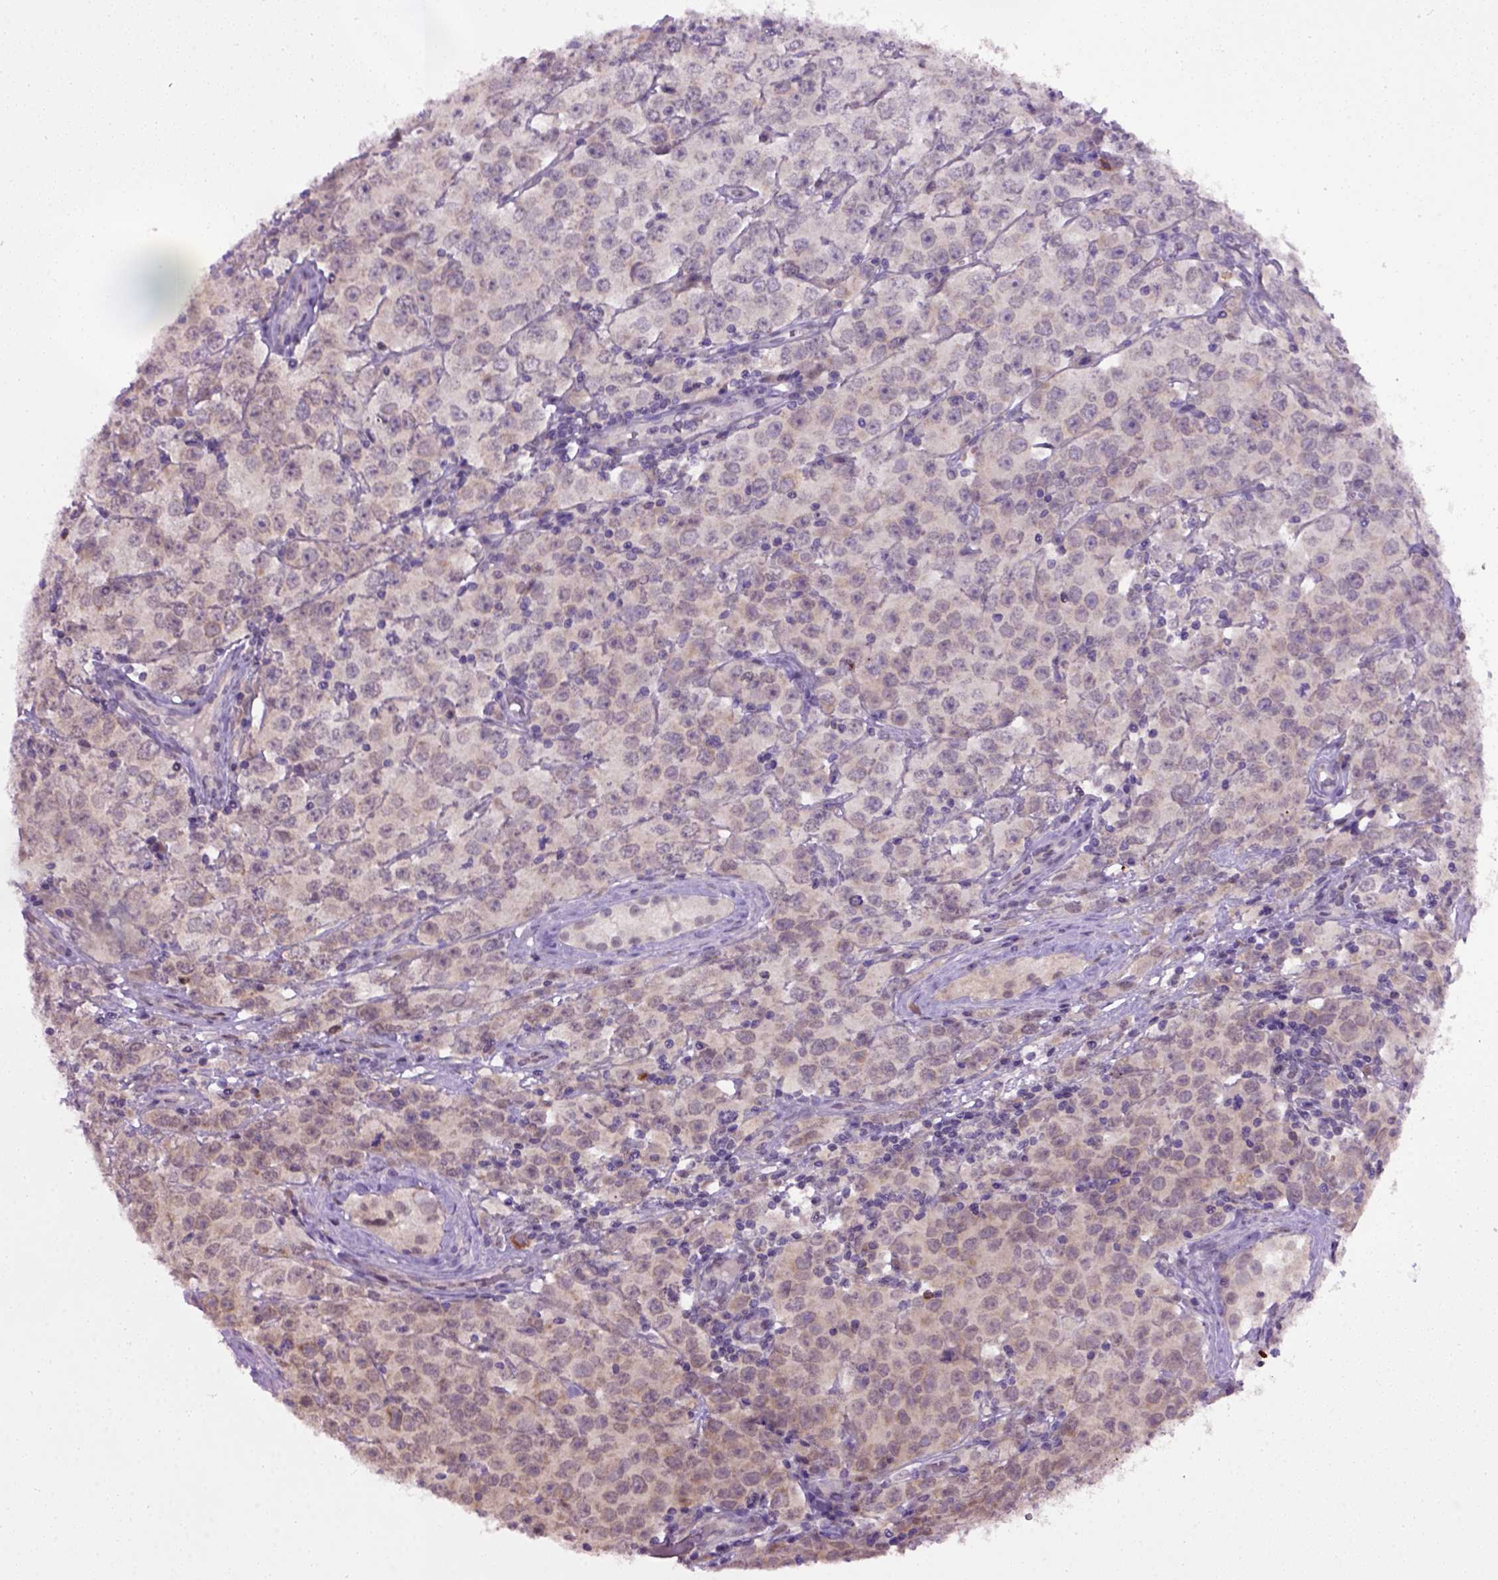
{"staining": {"intensity": "moderate", "quantity": "<25%", "location": "cytoplasmic/membranous"}, "tissue": "testis cancer", "cell_type": "Tumor cells", "image_type": "cancer", "snomed": [{"axis": "morphology", "description": "Seminoma, NOS"}, {"axis": "topography", "description": "Testis"}], "caption": "Immunohistochemical staining of testis cancer (seminoma) demonstrates low levels of moderate cytoplasmic/membranous positivity in about <25% of tumor cells.", "gene": "RAB43", "patient": {"sex": "male", "age": 52}}